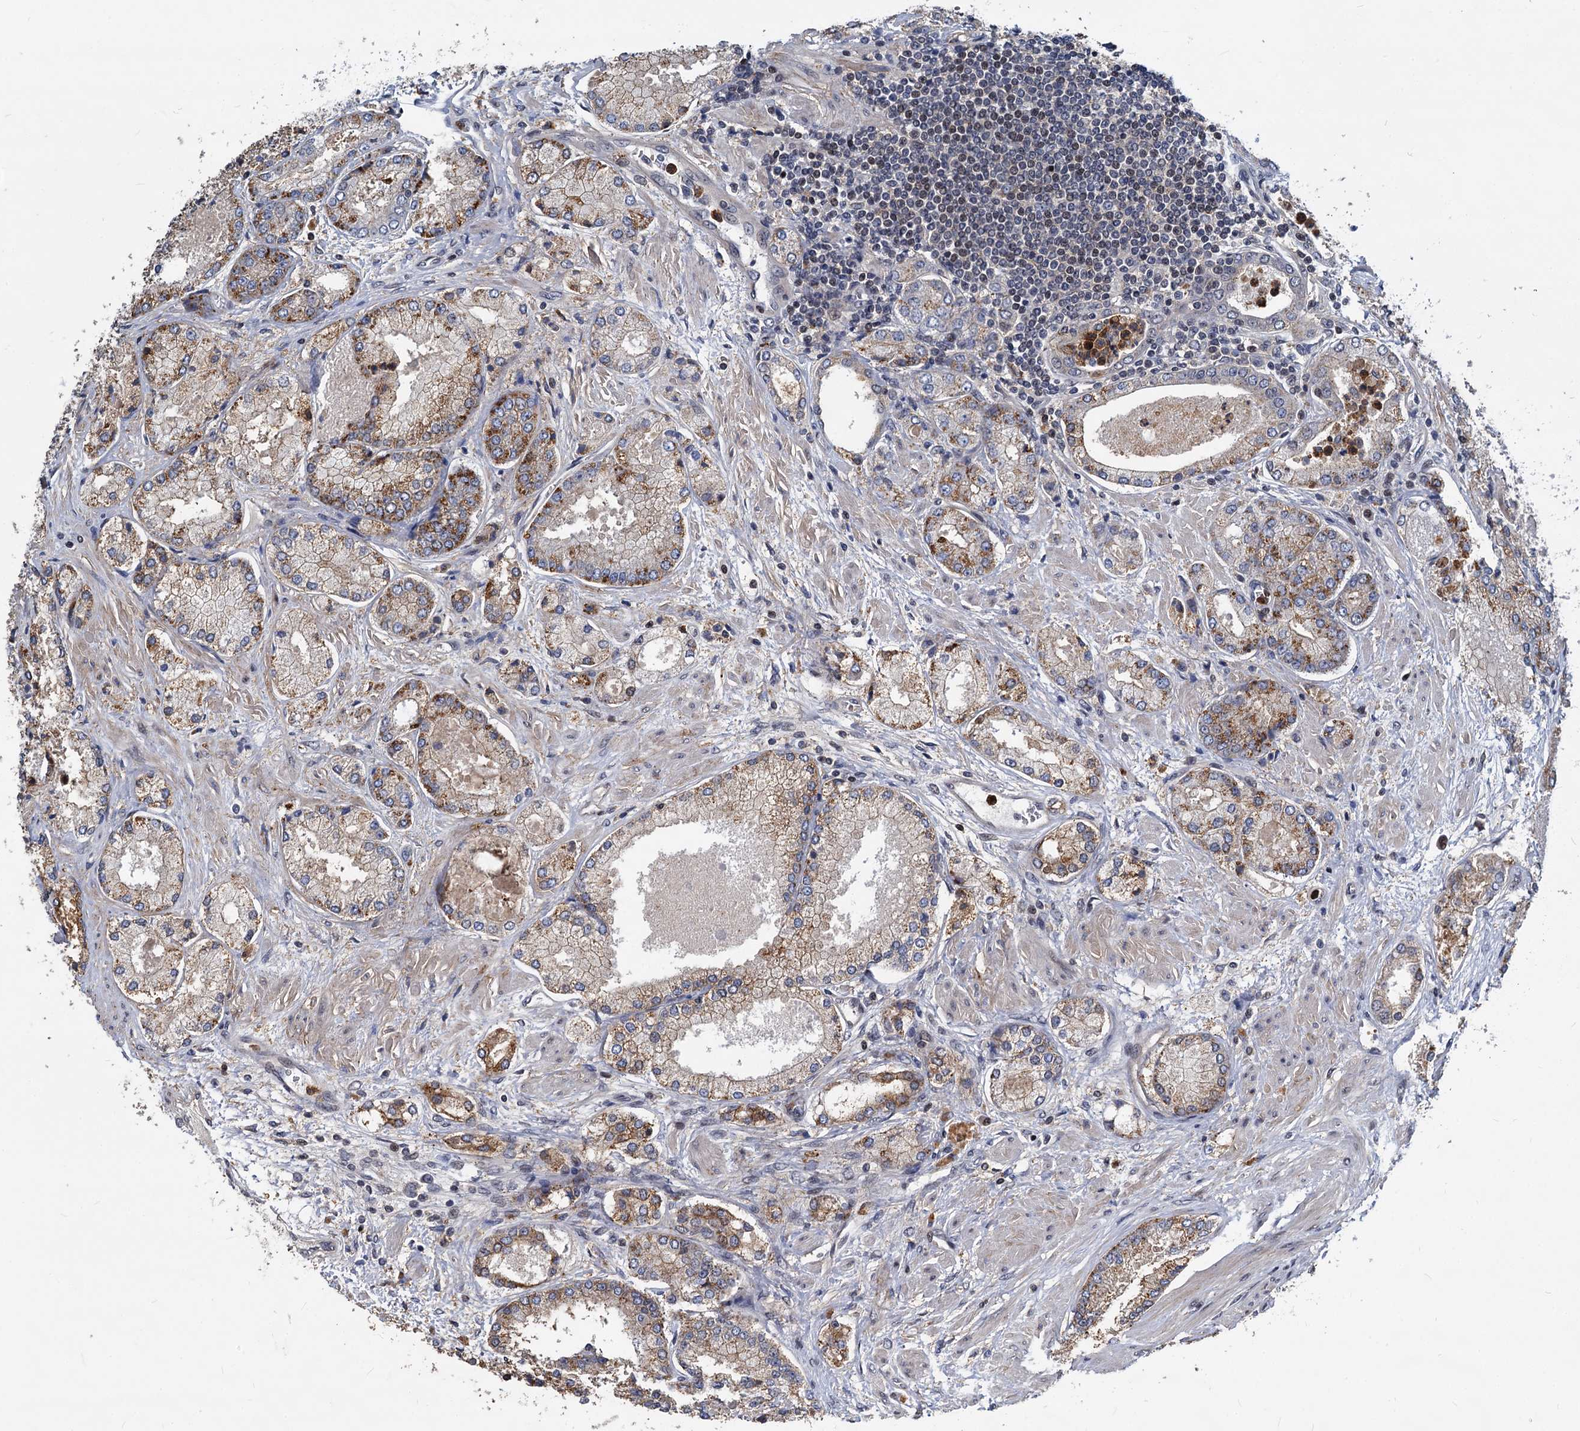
{"staining": {"intensity": "moderate", "quantity": ">75%", "location": "cytoplasmic/membranous"}, "tissue": "prostate cancer", "cell_type": "Tumor cells", "image_type": "cancer", "snomed": [{"axis": "morphology", "description": "Adenocarcinoma, Low grade"}, {"axis": "topography", "description": "Prostate"}], "caption": "Protein expression analysis of prostate cancer displays moderate cytoplasmic/membranous expression in about >75% of tumor cells.", "gene": "ATG101", "patient": {"sex": "male", "age": 74}}